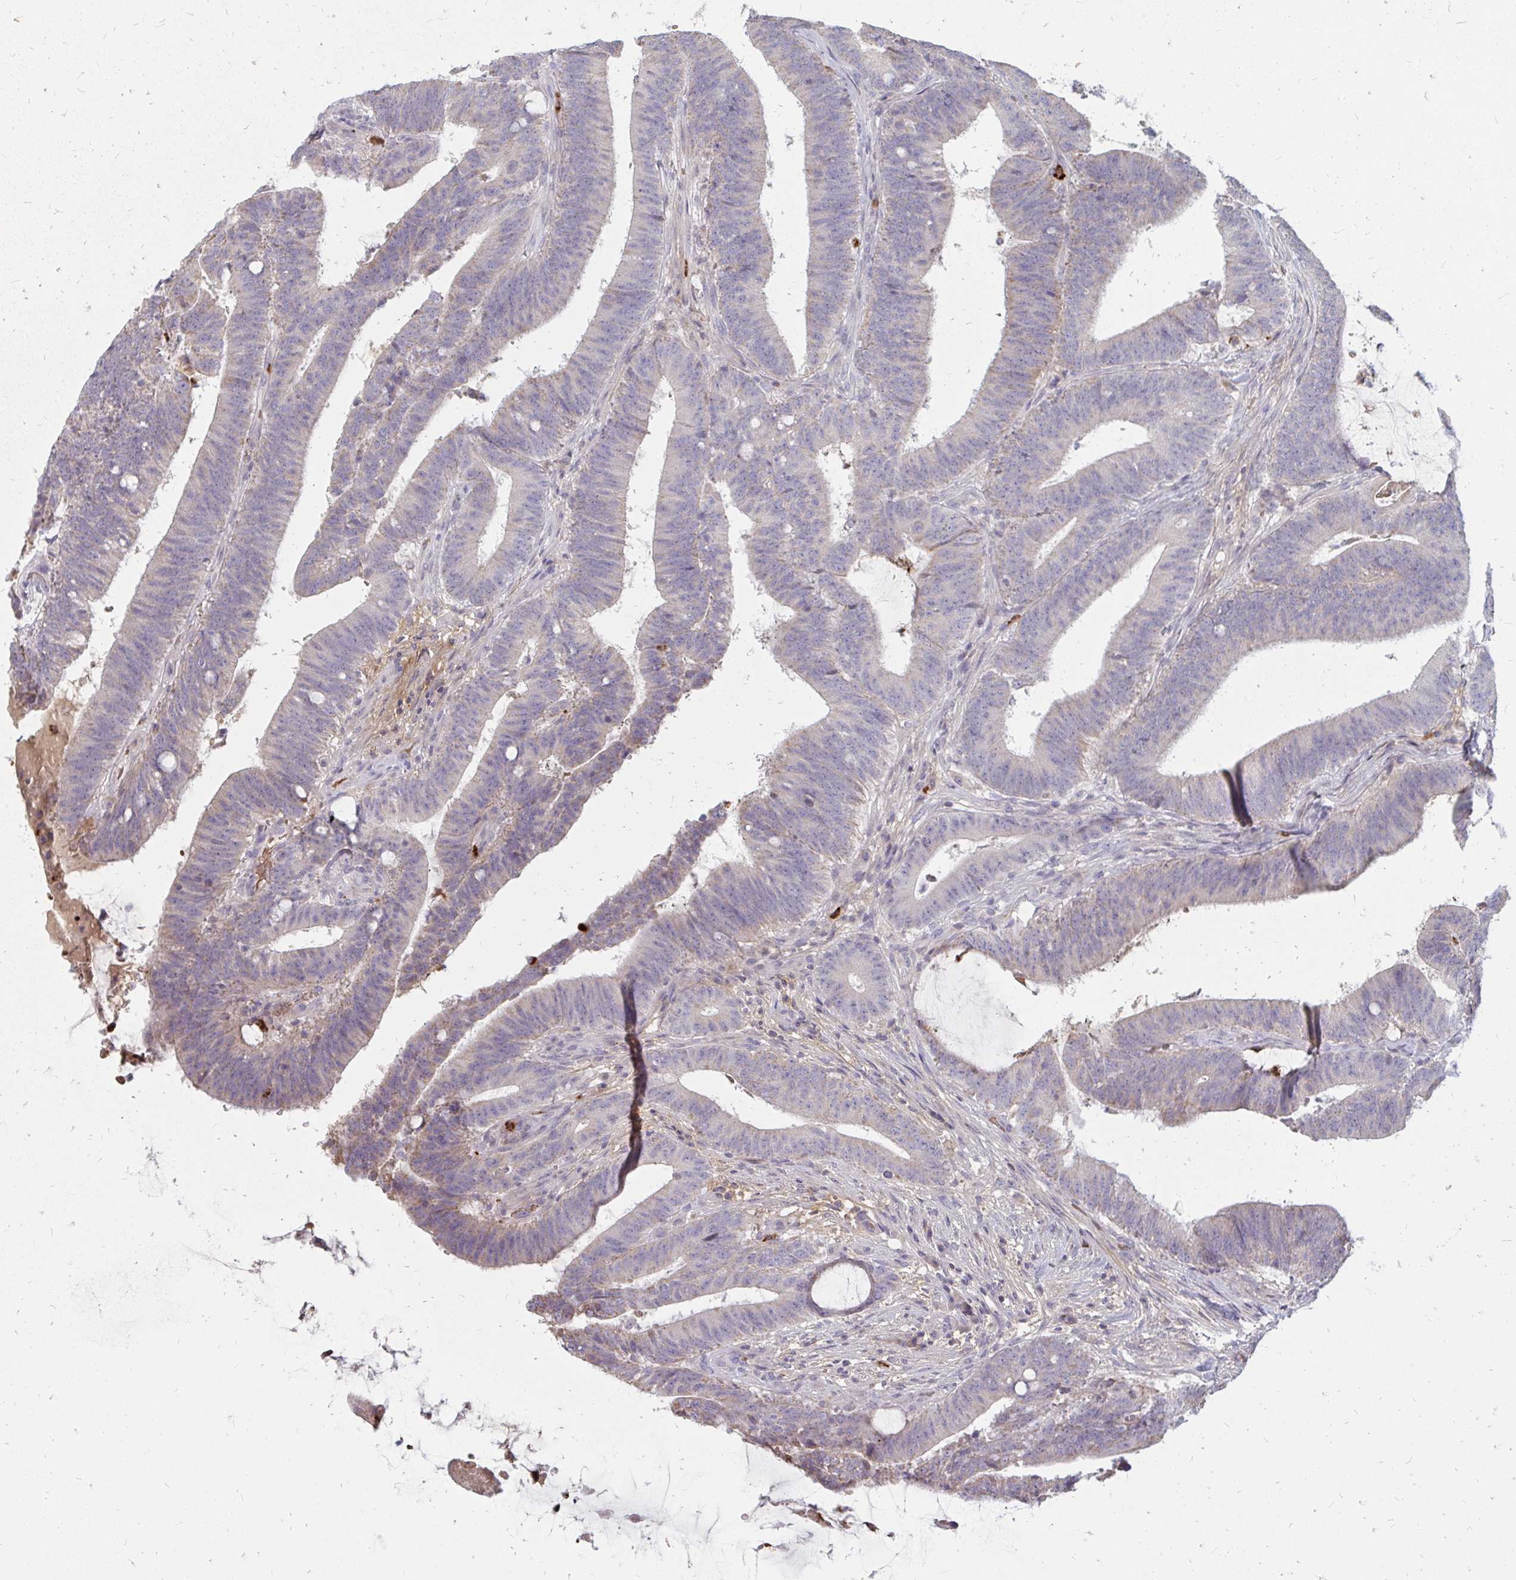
{"staining": {"intensity": "weak", "quantity": "<25%", "location": "cytoplasmic/membranous"}, "tissue": "colorectal cancer", "cell_type": "Tumor cells", "image_type": "cancer", "snomed": [{"axis": "morphology", "description": "Adenocarcinoma, NOS"}, {"axis": "topography", "description": "Colon"}], "caption": "A histopathology image of human colorectal cancer is negative for staining in tumor cells. (Stains: DAB immunohistochemistry (IHC) with hematoxylin counter stain, Microscopy: brightfield microscopy at high magnification).", "gene": "RAB33A", "patient": {"sex": "female", "age": 43}}